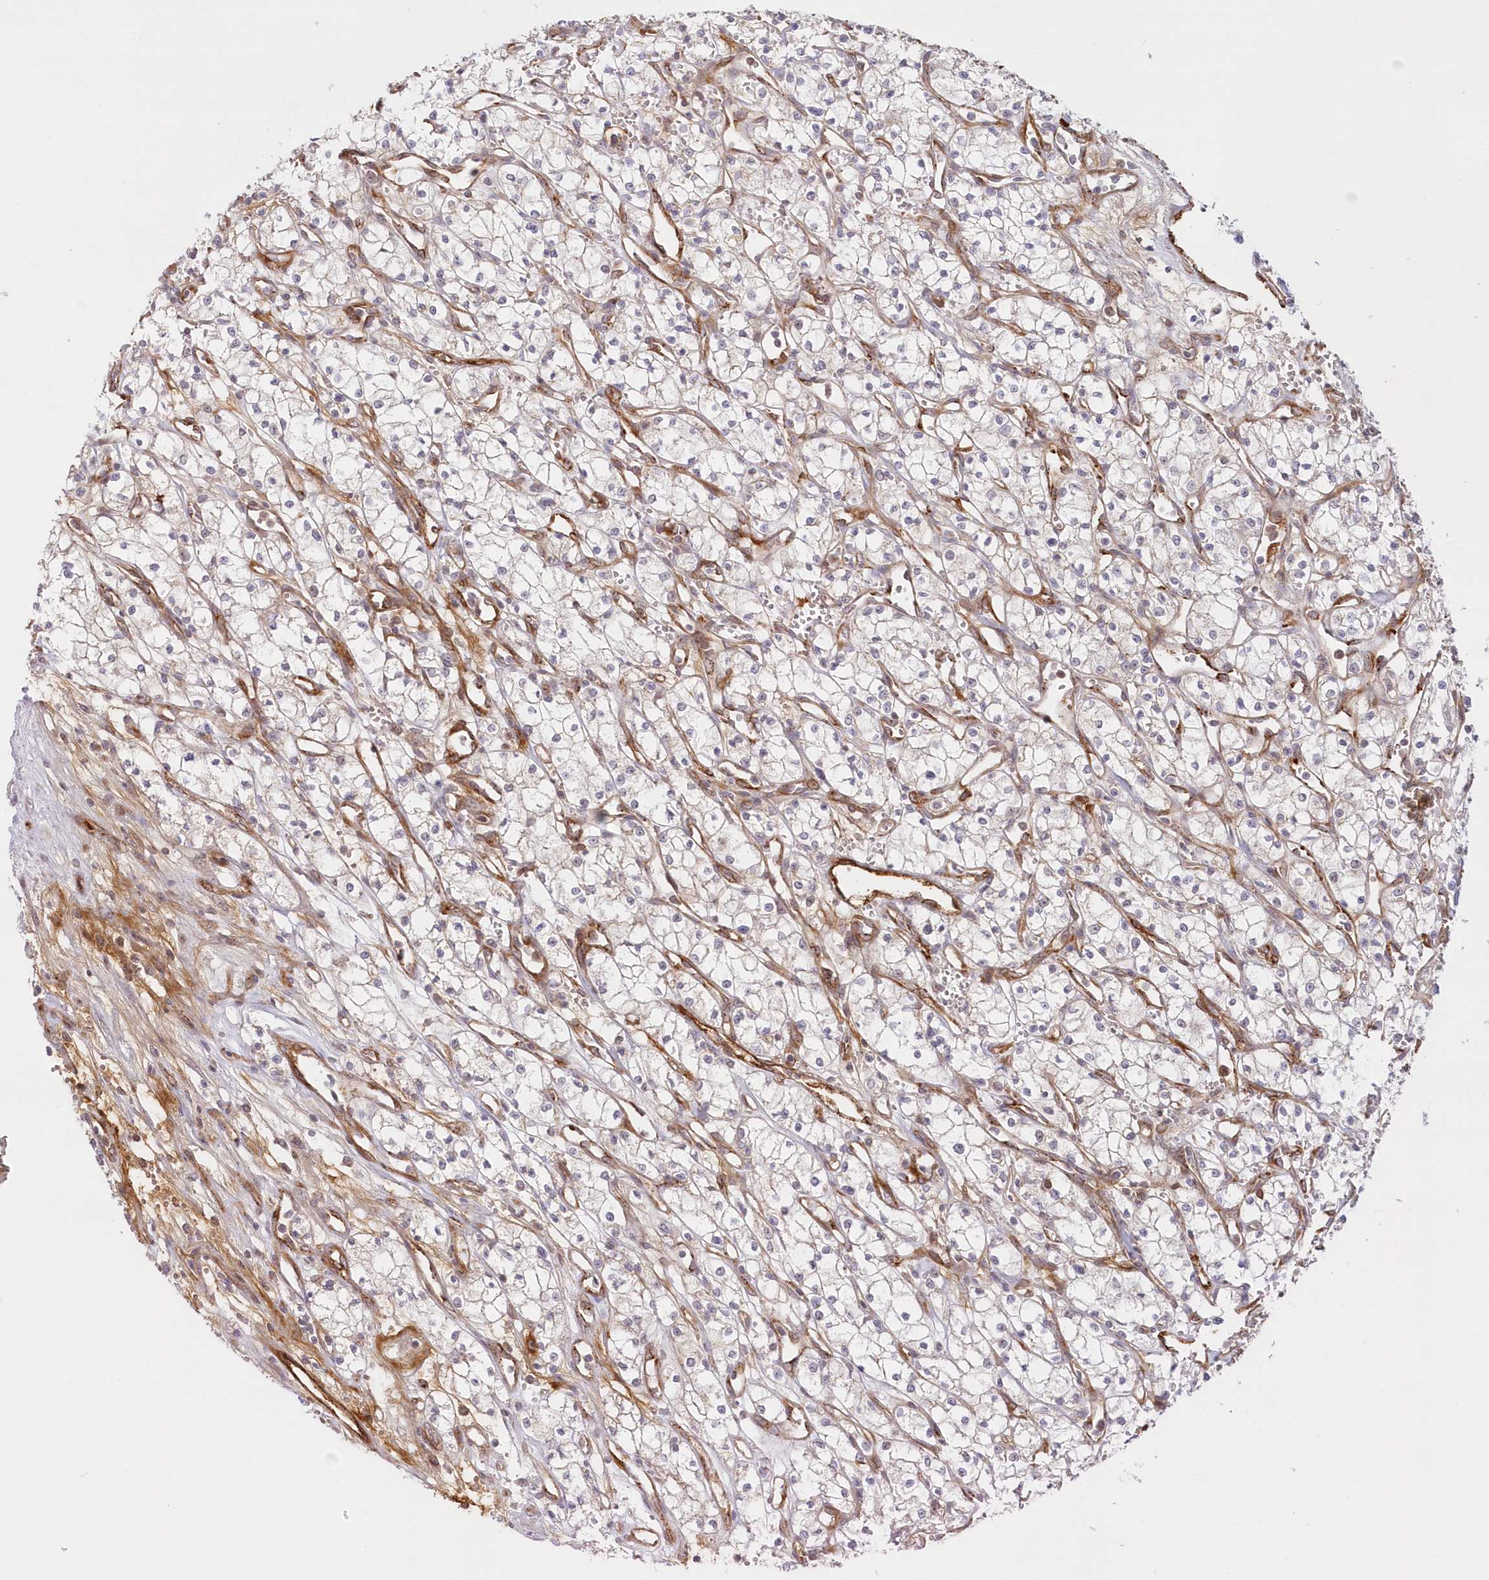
{"staining": {"intensity": "negative", "quantity": "none", "location": "none"}, "tissue": "renal cancer", "cell_type": "Tumor cells", "image_type": "cancer", "snomed": [{"axis": "morphology", "description": "Adenocarcinoma, NOS"}, {"axis": "topography", "description": "Kidney"}], "caption": "Protein analysis of renal adenocarcinoma reveals no significant positivity in tumor cells.", "gene": "AFAP1L2", "patient": {"sex": "male", "age": 59}}